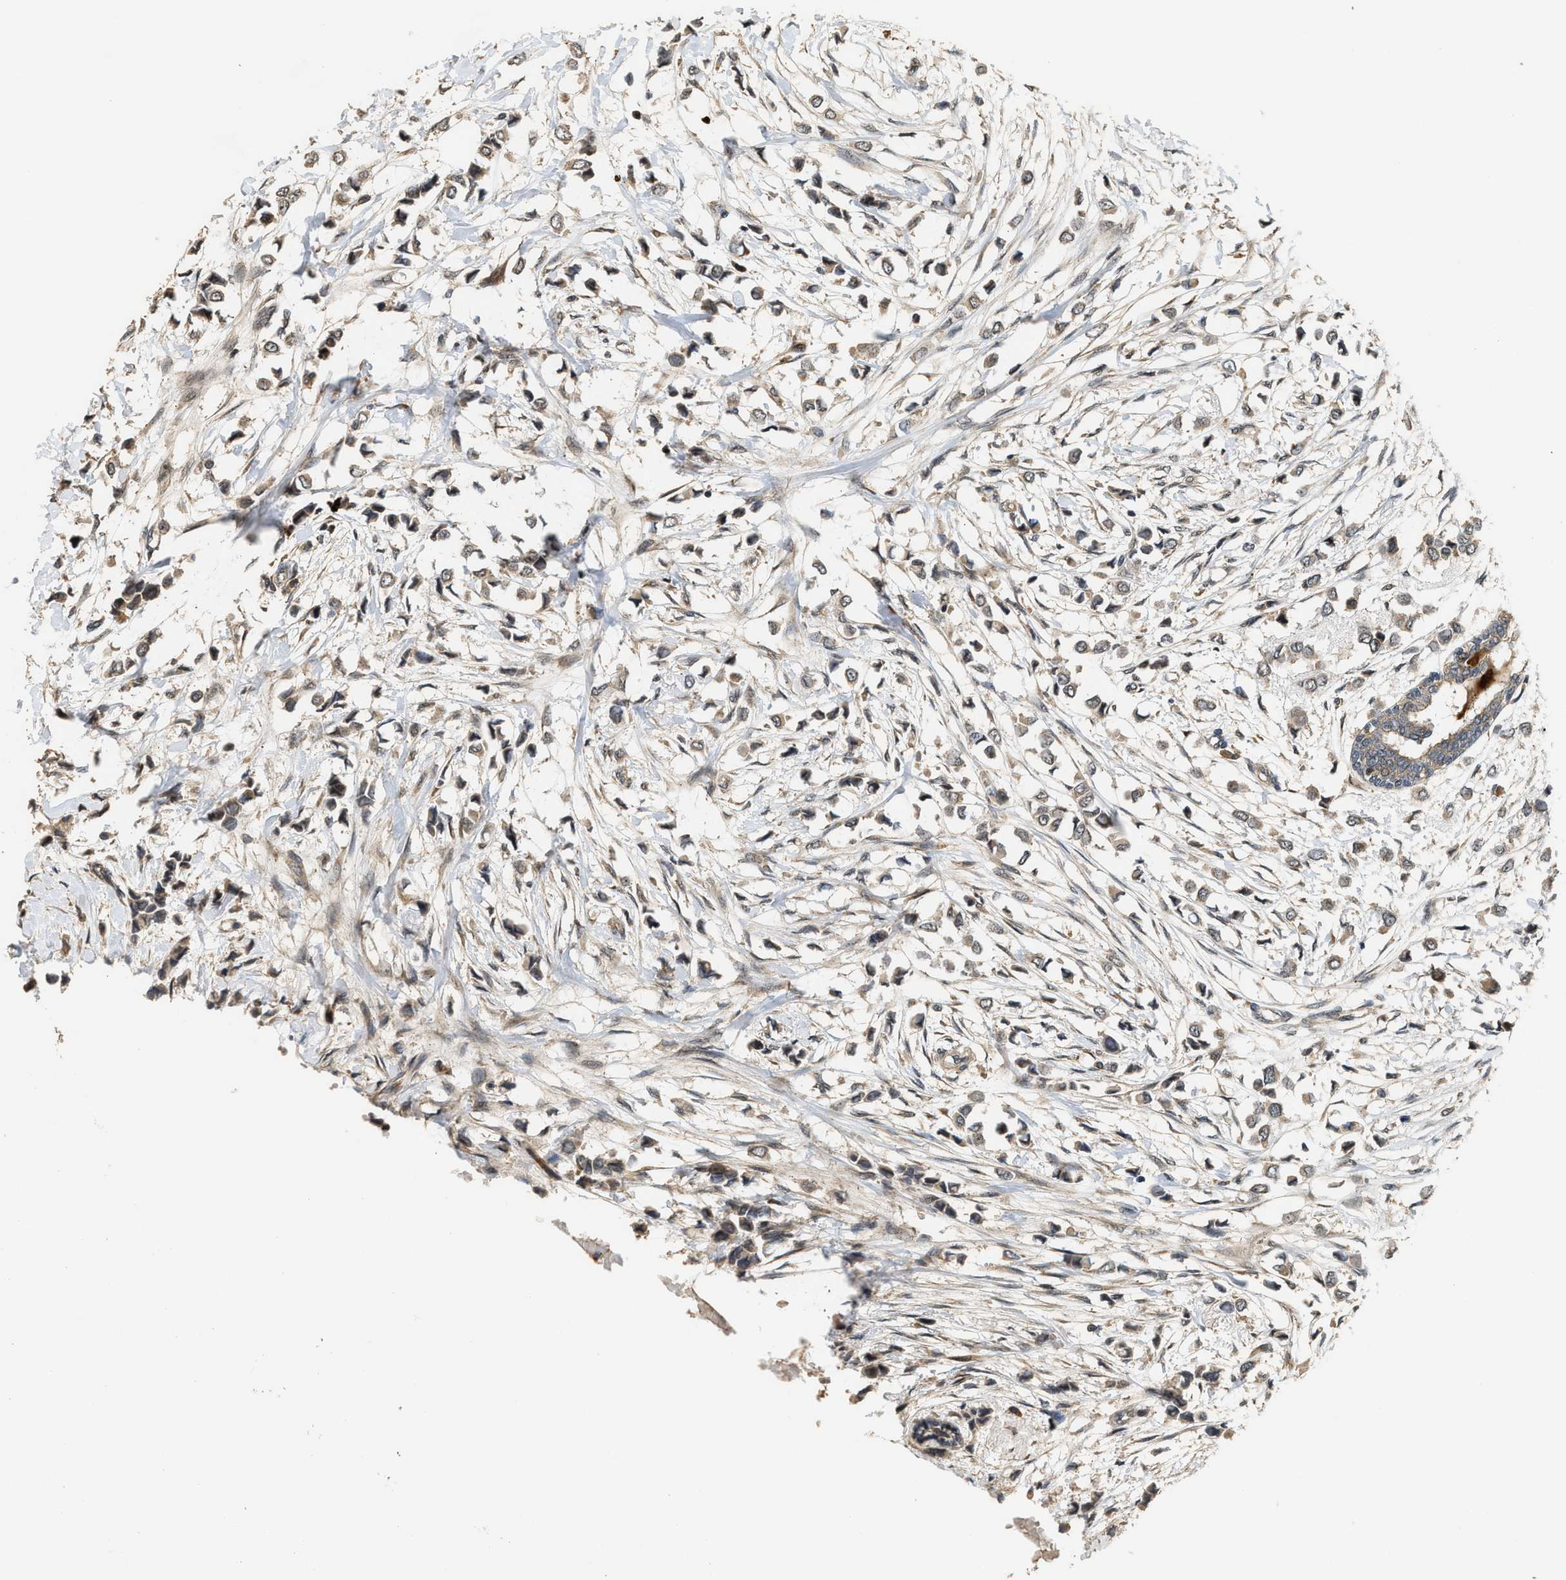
{"staining": {"intensity": "weak", "quantity": "<25%", "location": "cytoplasmic/membranous"}, "tissue": "breast cancer", "cell_type": "Tumor cells", "image_type": "cancer", "snomed": [{"axis": "morphology", "description": "Lobular carcinoma"}, {"axis": "topography", "description": "Breast"}], "caption": "Immunohistochemistry (IHC) of human breast cancer demonstrates no expression in tumor cells.", "gene": "ELP2", "patient": {"sex": "female", "age": 51}}